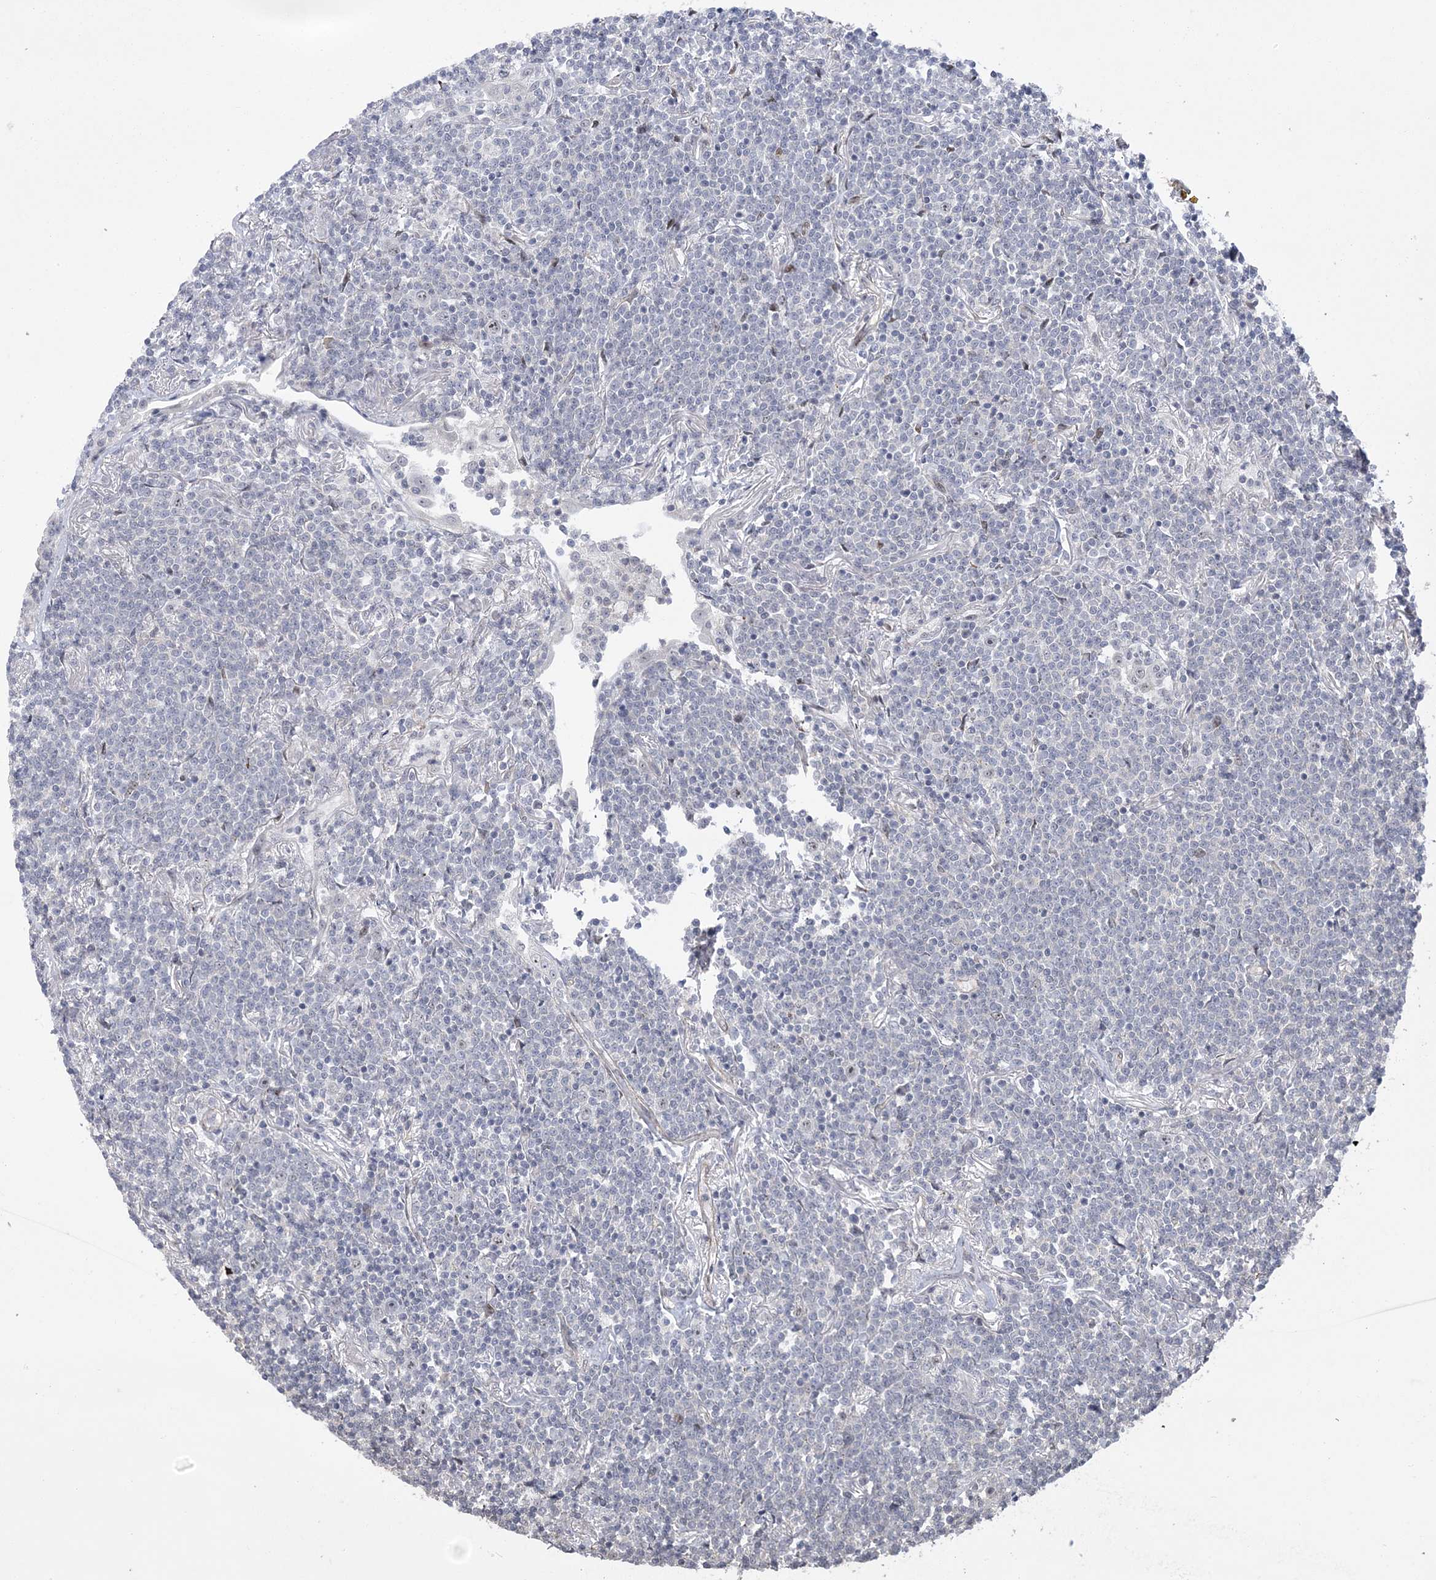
{"staining": {"intensity": "negative", "quantity": "none", "location": "none"}, "tissue": "lymphoma", "cell_type": "Tumor cells", "image_type": "cancer", "snomed": [{"axis": "morphology", "description": "Malignant lymphoma, non-Hodgkin's type, Low grade"}, {"axis": "topography", "description": "Lung"}], "caption": "A high-resolution micrograph shows IHC staining of lymphoma, which shows no significant staining in tumor cells.", "gene": "HOMEZ", "patient": {"sex": "female", "age": 71}}